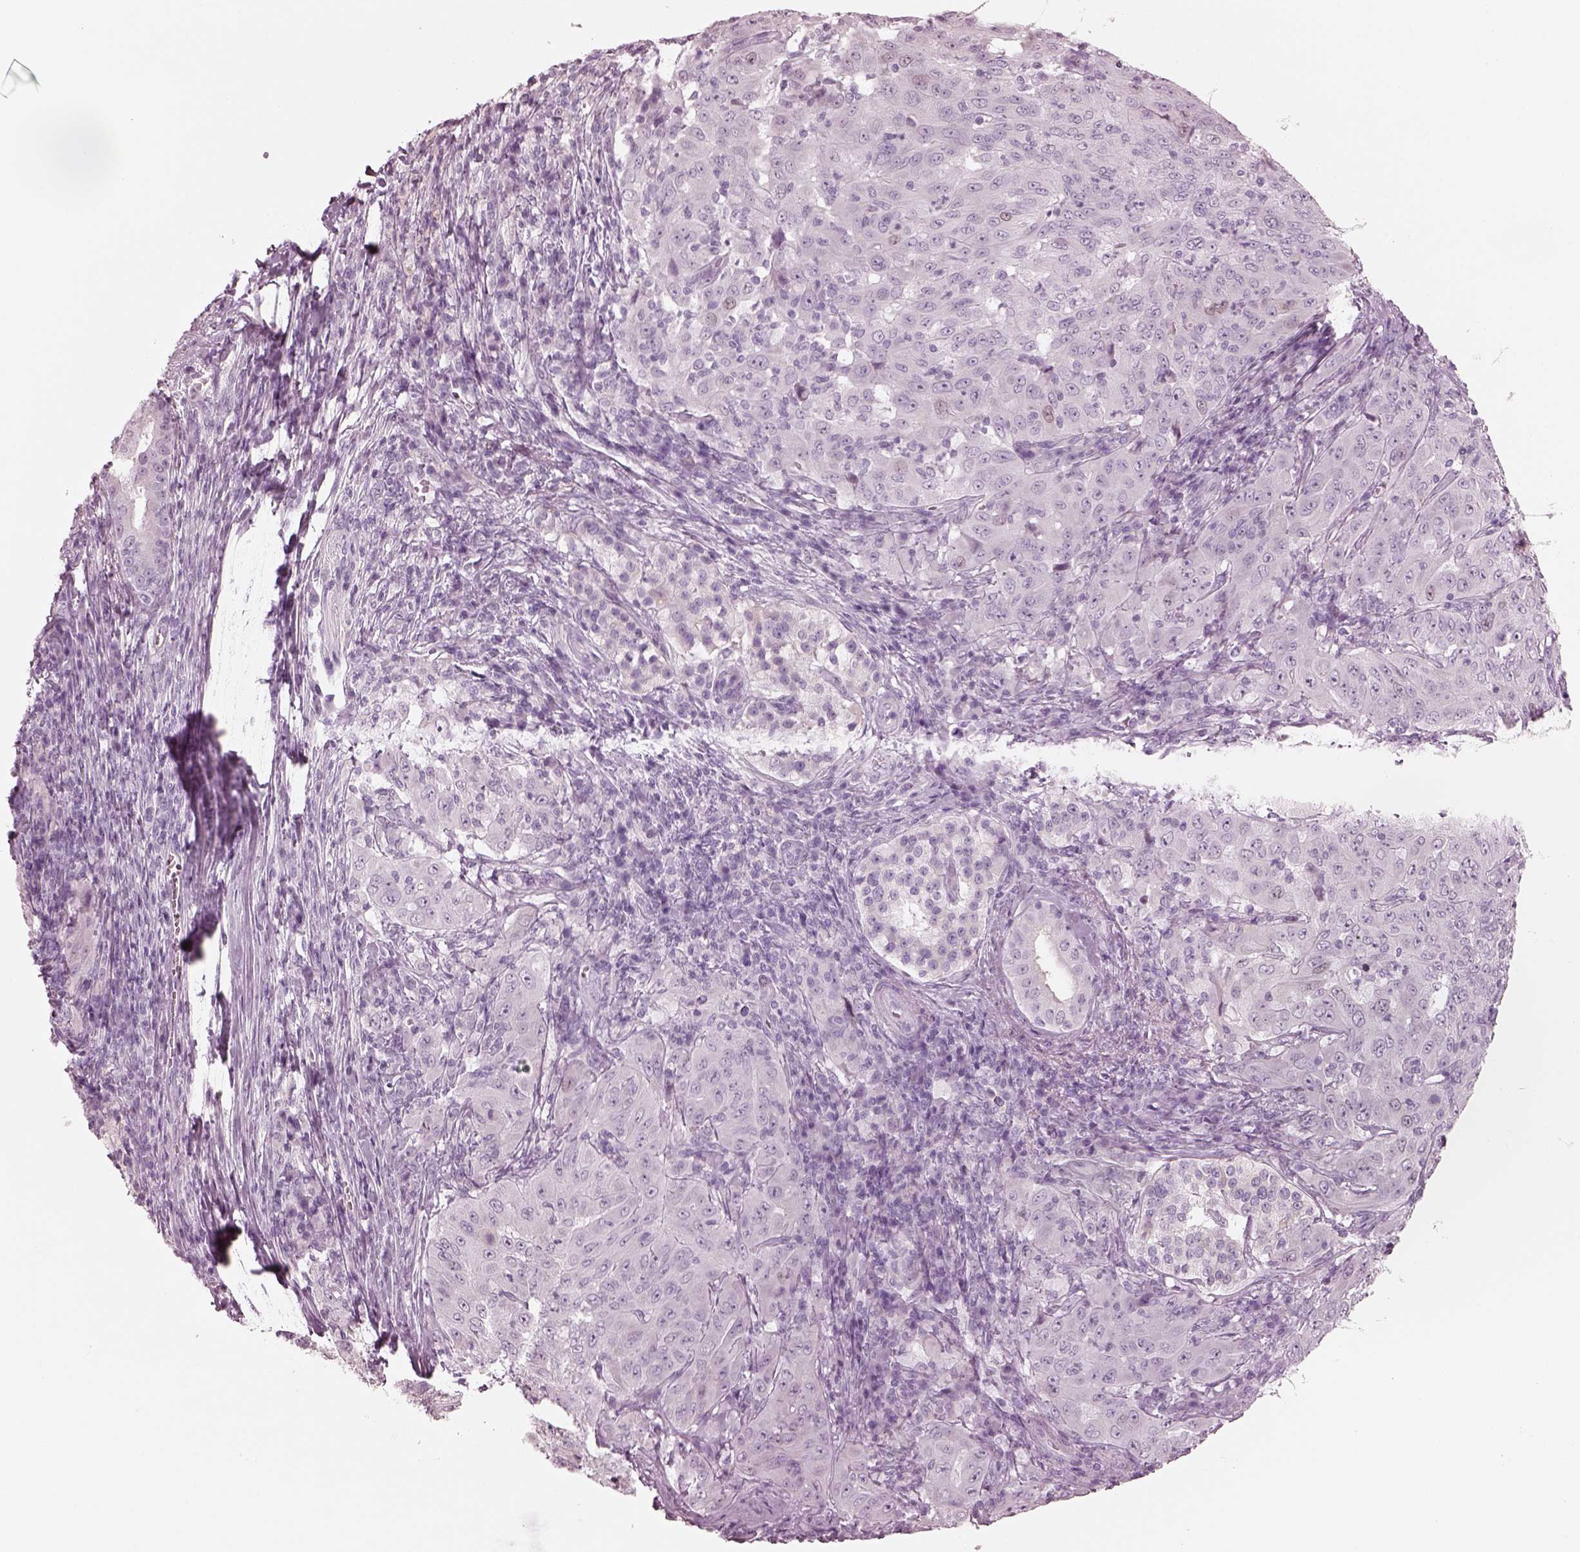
{"staining": {"intensity": "negative", "quantity": "none", "location": "none"}, "tissue": "pancreatic cancer", "cell_type": "Tumor cells", "image_type": "cancer", "snomed": [{"axis": "morphology", "description": "Adenocarcinoma, NOS"}, {"axis": "topography", "description": "Pancreas"}], "caption": "Tumor cells show no significant staining in pancreatic adenocarcinoma. (Immunohistochemistry (ihc), brightfield microscopy, high magnification).", "gene": "KRTAP24-1", "patient": {"sex": "male", "age": 63}}